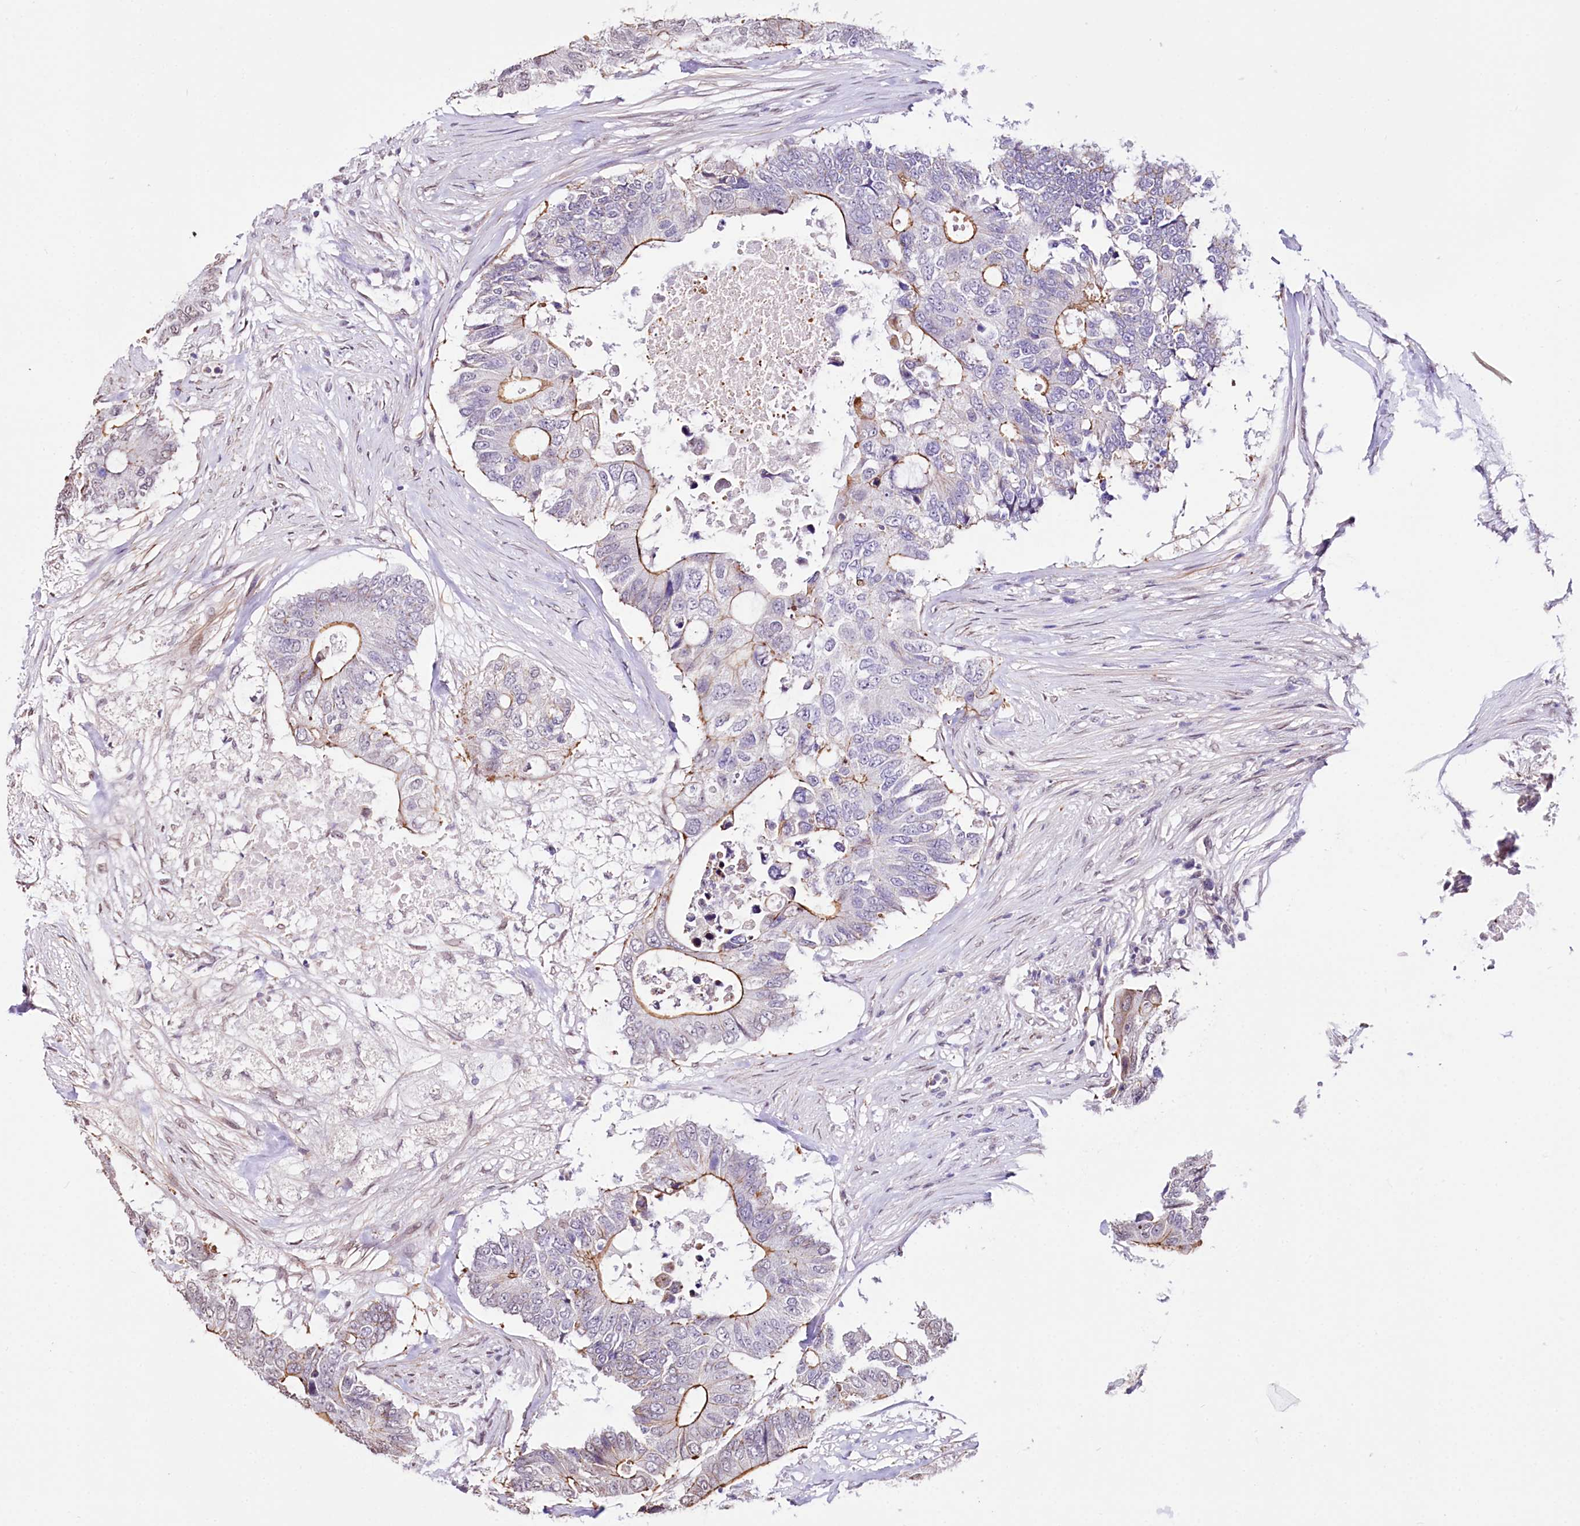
{"staining": {"intensity": "moderate", "quantity": "<25%", "location": "cytoplasmic/membranous"}, "tissue": "colorectal cancer", "cell_type": "Tumor cells", "image_type": "cancer", "snomed": [{"axis": "morphology", "description": "Adenocarcinoma, NOS"}, {"axis": "topography", "description": "Colon"}], "caption": "A brown stain labels moderate cytoplasmic/membranous staining of a protein in human colorectal cancer tumor cells.", "gene": "ST7", "patient": {"sex": "male", "age": 71}}